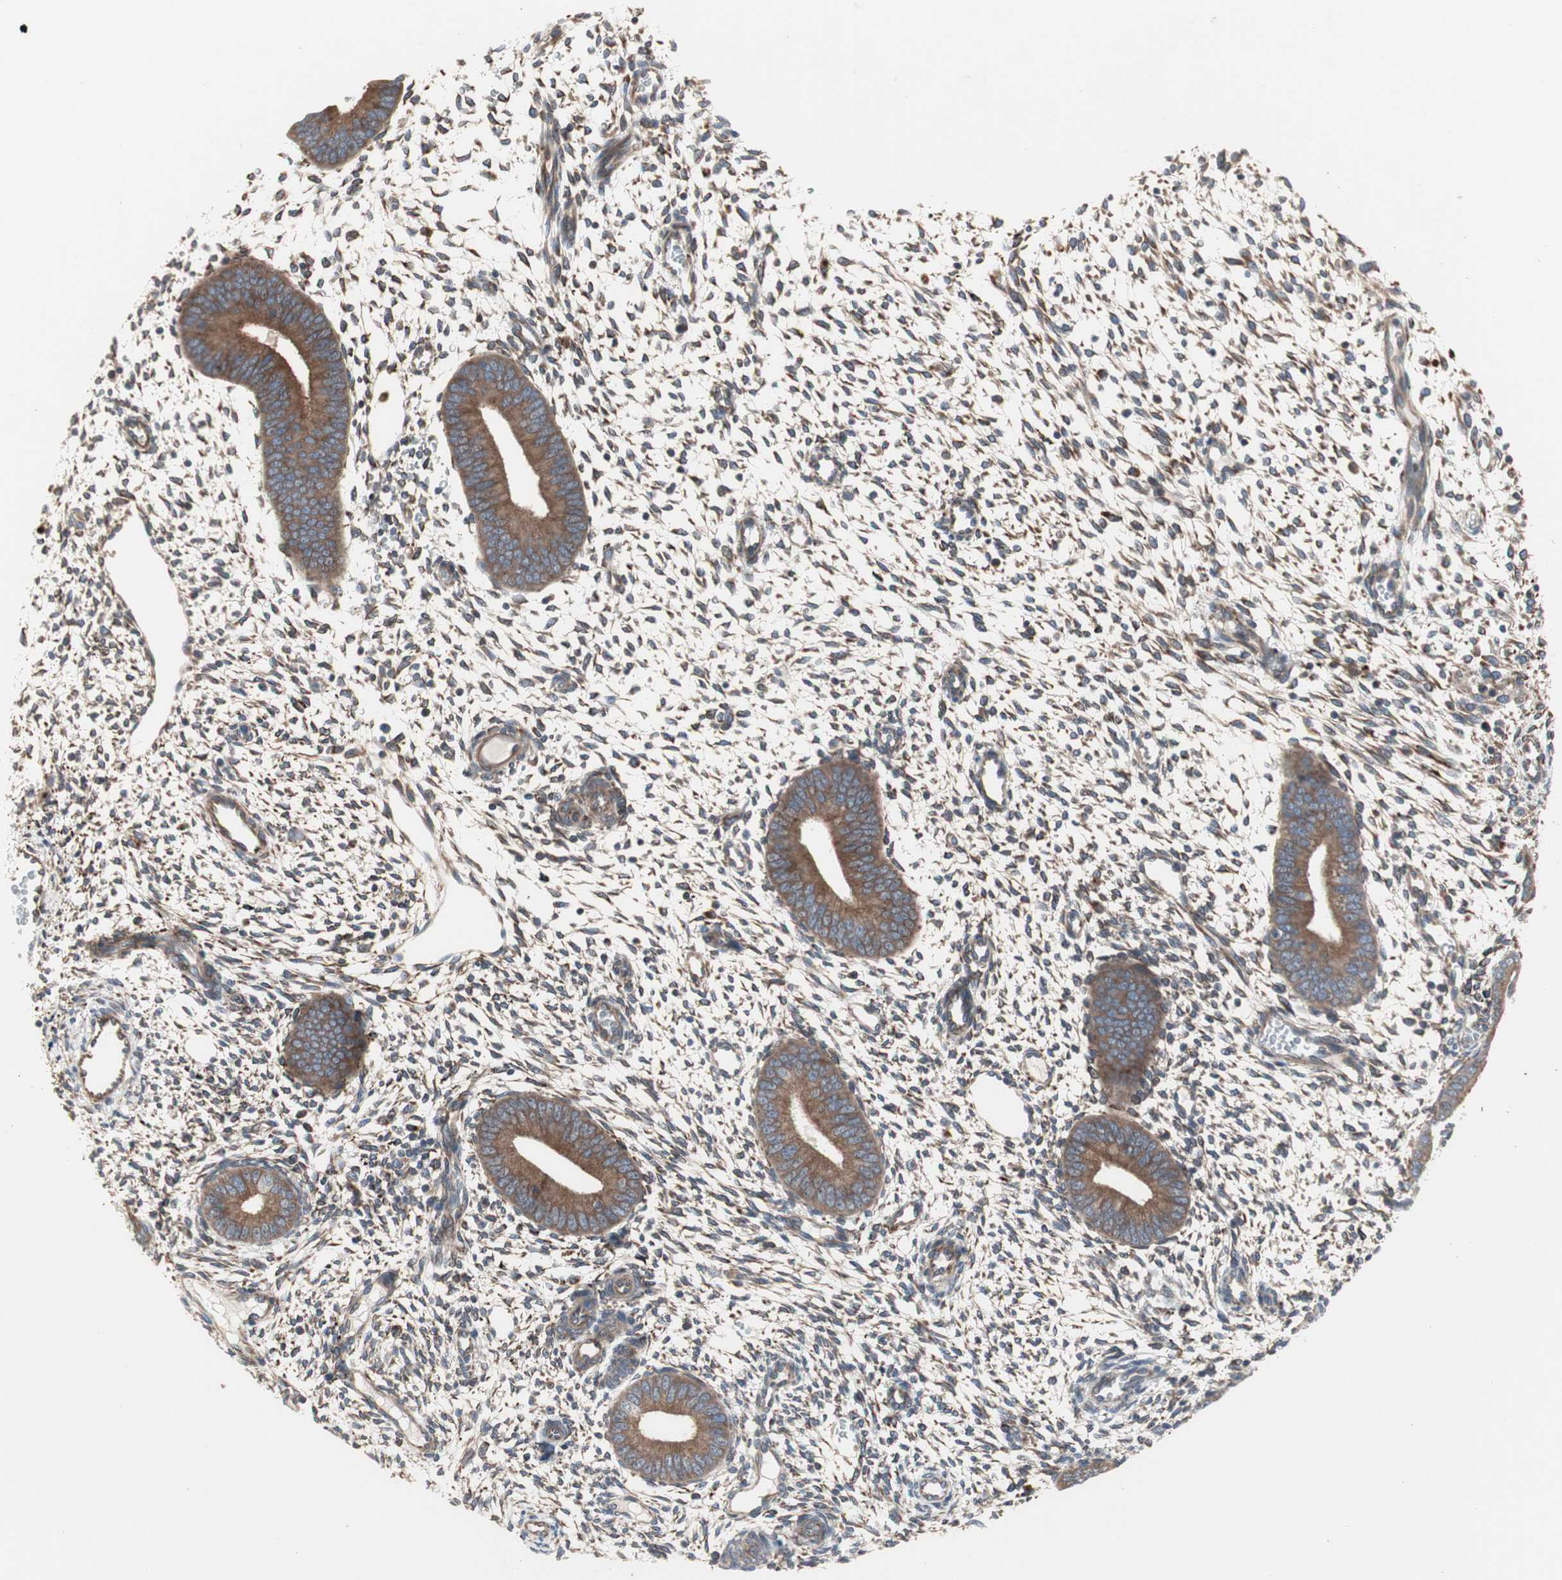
{"staining": {"intensity": "moderate", "quantity": ">75%", "location": "cytoplasmic/membranous"}, "tissue": "endometrium", "cell_type": "Cells in endometrial stroma", "image_type": "normal", "snomed": [{"axis": "morphology", "description": "Normal tissue, NOS"}, {"axis": "topography", "description": "Endometrium"}], "caption": "Moderate cytoplasmic/membranous expression for a protein is appreciated in approximately >75% of cells in endometrial stroma of normal endometrium using immunohistochemistry.", "gene": "H6PD", "patient": {"sex": "female", "age": 42}}